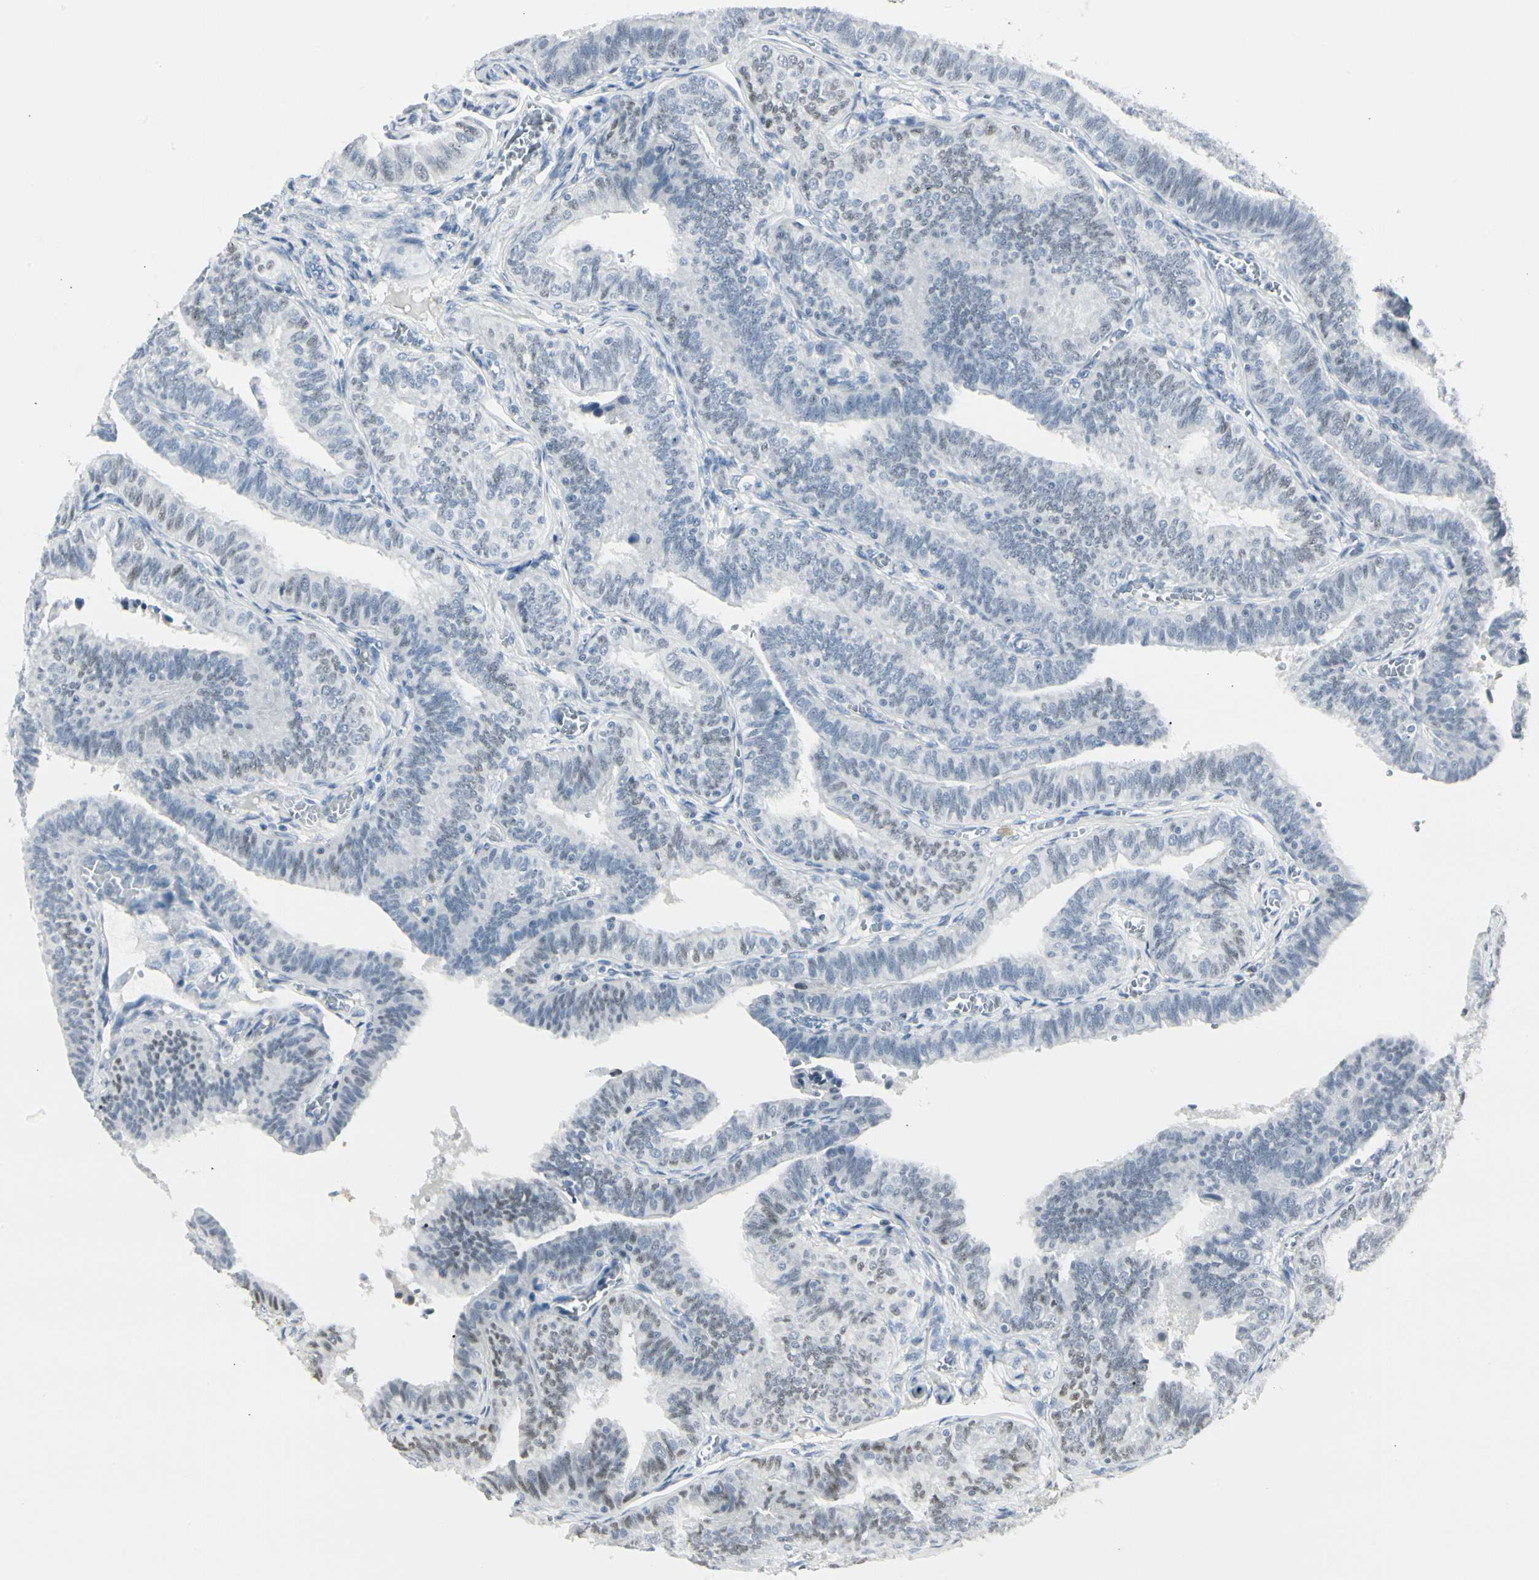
{"staining": {"intensity": "weak", "quantity": "<25%", "location": "nuclear"}, "tissue": "fallopian tube", "cell_type": "Glandular cells", "image_type": "normal", "snomed": [{"axis": "morphology", "description": "Normal tissue, NOS"}, {"axis": "topography", "description": "Fallopian tube"}], "caption": "Fallopian tube was stained to show a protein in brown. There is no significant positivity in glandular cells. (IHC, brightfield microscopy, high magnification).", "gene": "ZBTB7B", "patient": {"sex": "female", "age": 46}}